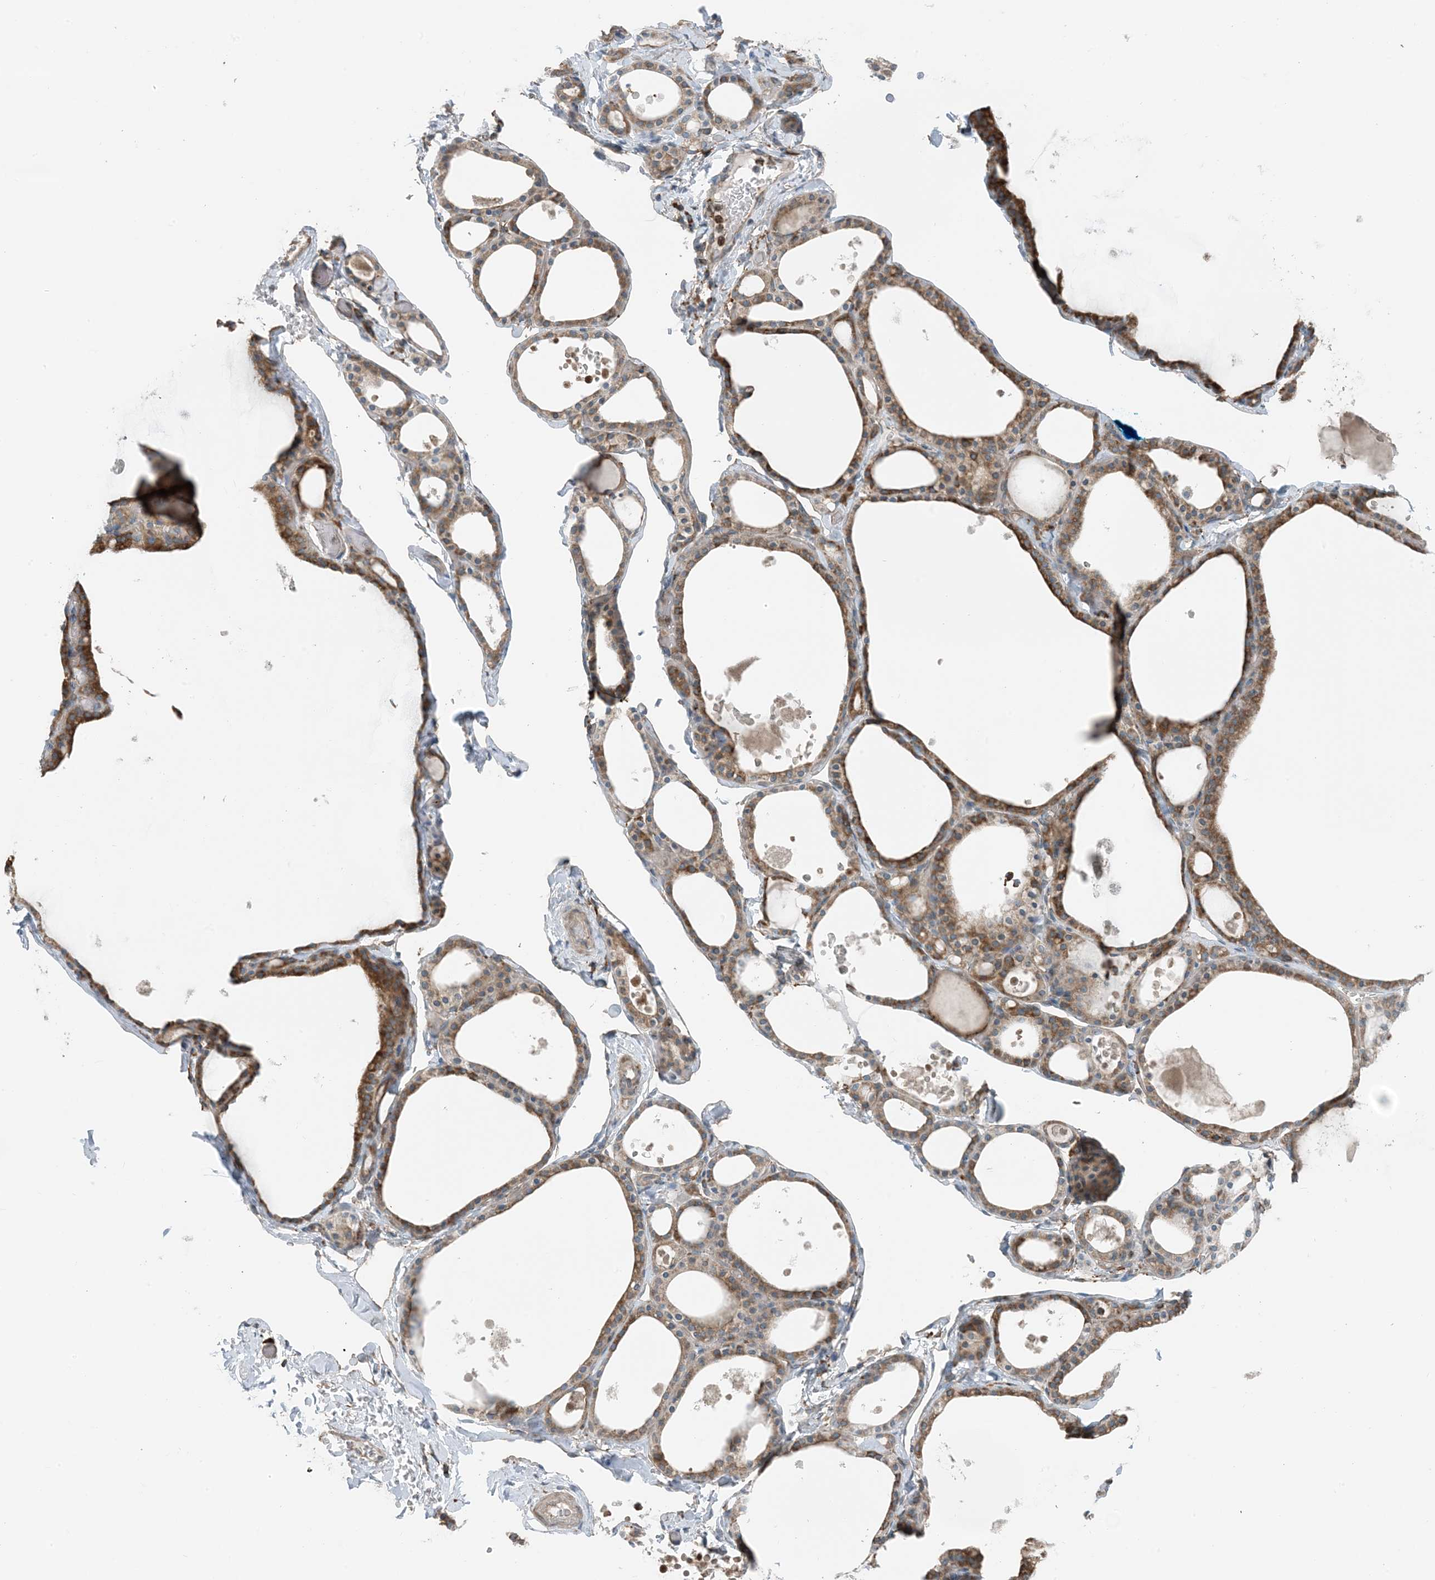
{"staining": {"intensity": "moderate", "quantity": ">75%", "location": "cytoplasmic/membranous"}, "tissue": "thyroid gland", "cell_type": "Glandular cells", "image_type": "normal", "snomed": [{"axis": "morphology", "description": "Normal tissue, NOS"}, {"axis": "topography", "description": "Thyroid gland"}], "caption": "Protein staining by immunohistochemistry displays moderate cytoplasmic/membranous positivity in about >75% of glandular cells in unremarkable thyroid gland. (DAB (3,3'-diaminobenzidine) IHC, brown staining for protein, blue staining for nuclei).", "gene": "CERKL", "patient": {"sex": "male", "age": 56}}